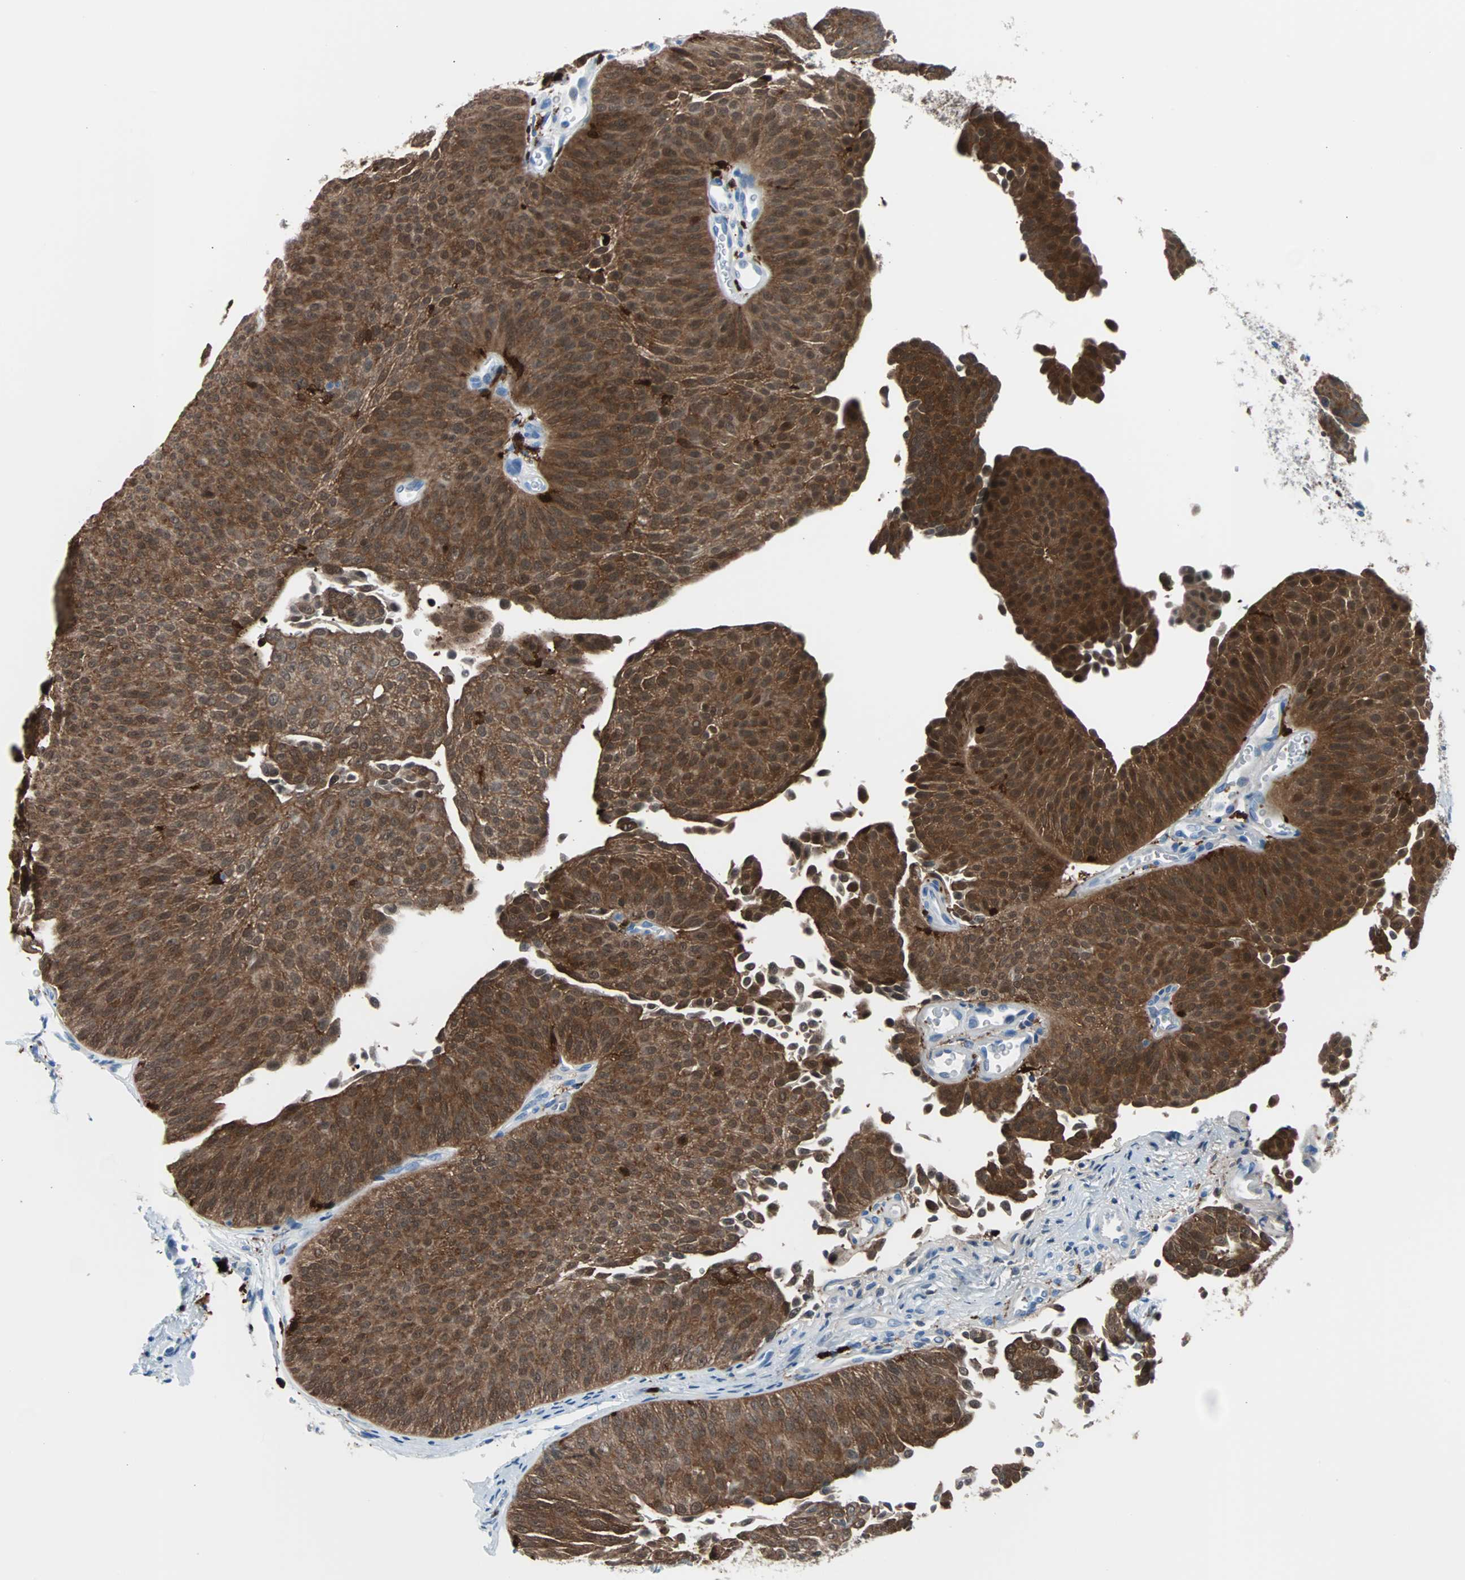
{"staining": {"intensity": "strong", "quantity": ">75%", "location": "cytoplasmic/membranous"}, "tissue": "urothelial cancer", "cell_type": "Tumor cells", "image_type": "cancer", "snomed": [{"axis": "morphology", "description": "Urothelial carcinoma, Low grade"}, {"axis": "topography", "description": "Urinary bladder"}], "caption": "High-power microscopy captured an immunohistochemistry (IHC) histopathology image of urothelial carcinoma (low-grade), revealing strong cytoplasmic/membranous positivity in approximately >75% of tumor cells.", "gene": "SYK", "patient": {"sex": "female", "age": 60}}